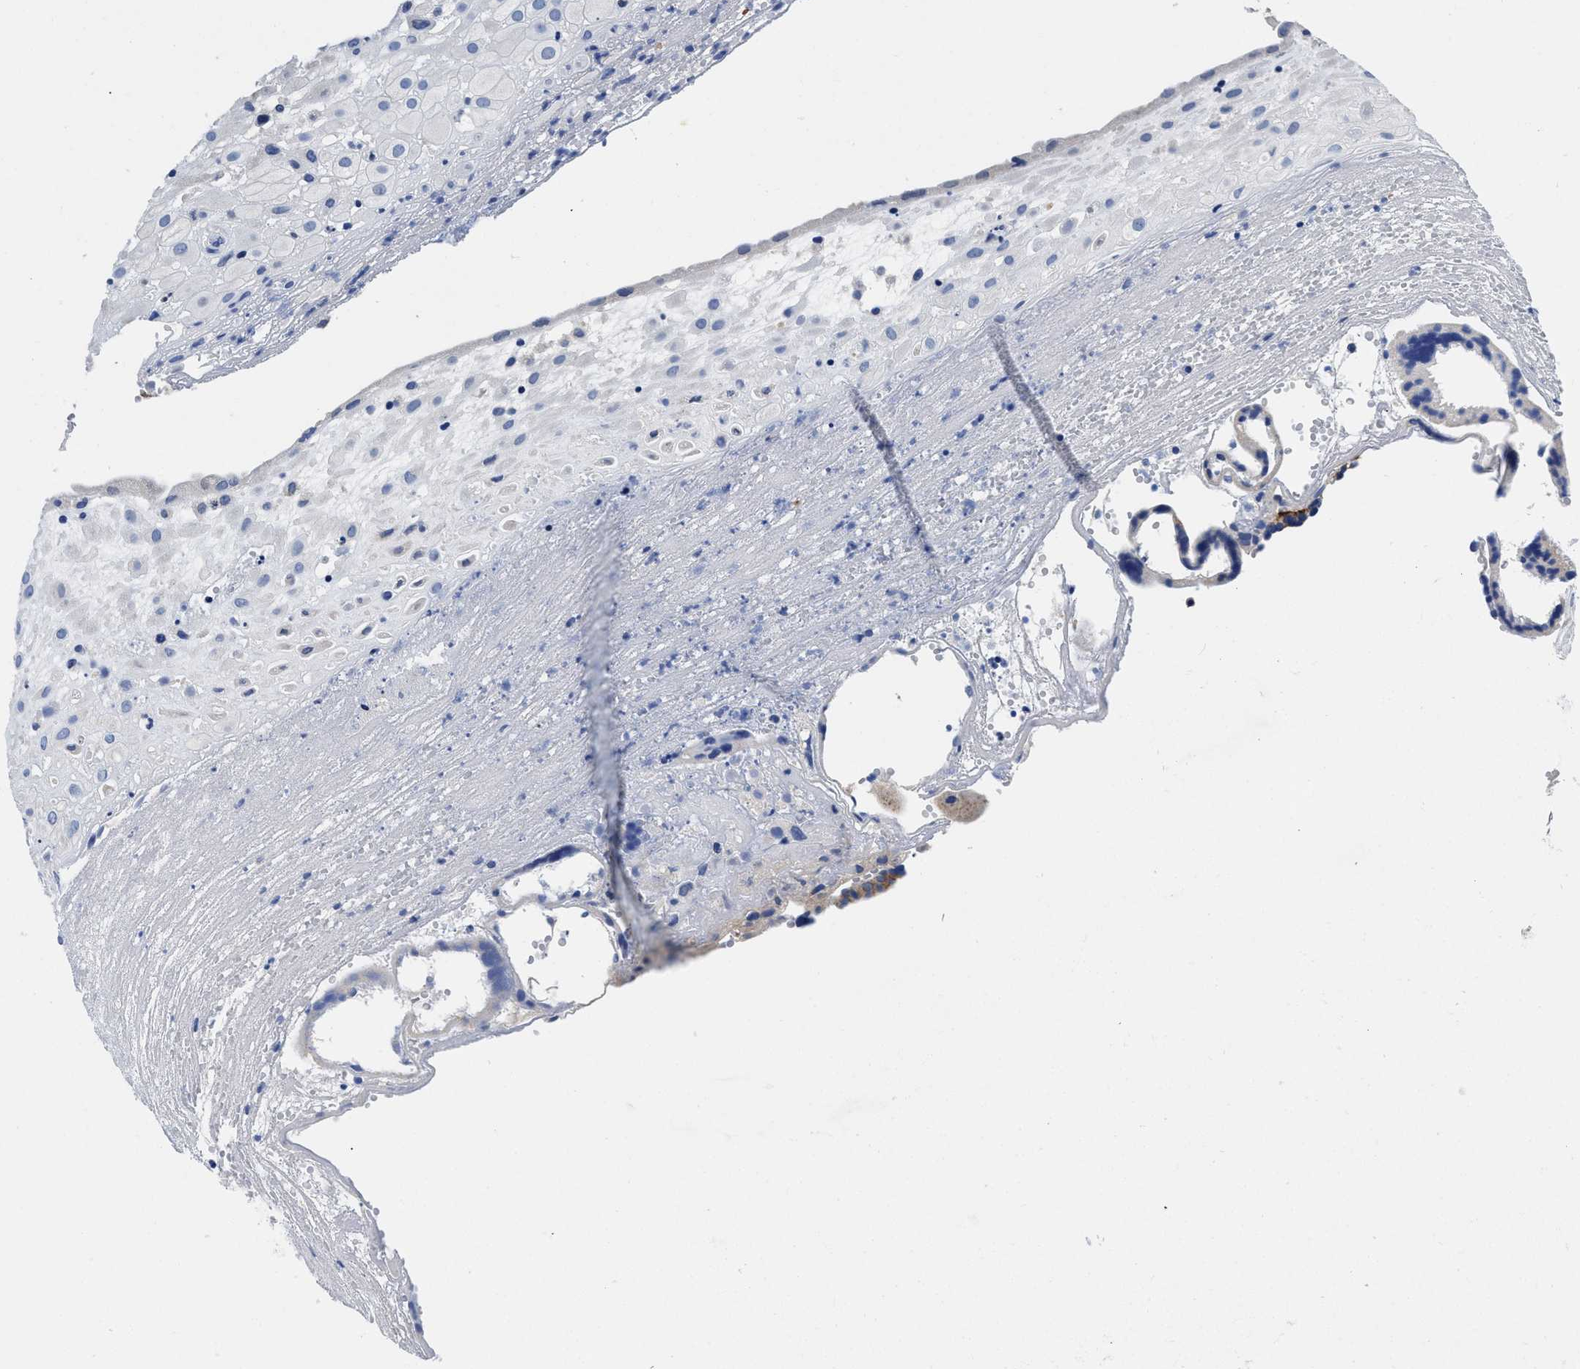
{"staining": {"intensity": "negative", "quantity": "none", "location": "none"}, "tissue": "placenta", "cell_type": "Decidual cells", "image_type": "normal", "snomed": [{"axis": "morphology", "description": "Normal tissue, NOS"}, {"axis": "topography", "description": "Placenta"}], "caption": "DAB (3,3'-diaminobenzidine) immunohistochemical staining of normal human placenta demonstrates no significant positivity in decidual cells.", "gene": "SLC35F1", "patient": {"sex": "female", "age": 18}}